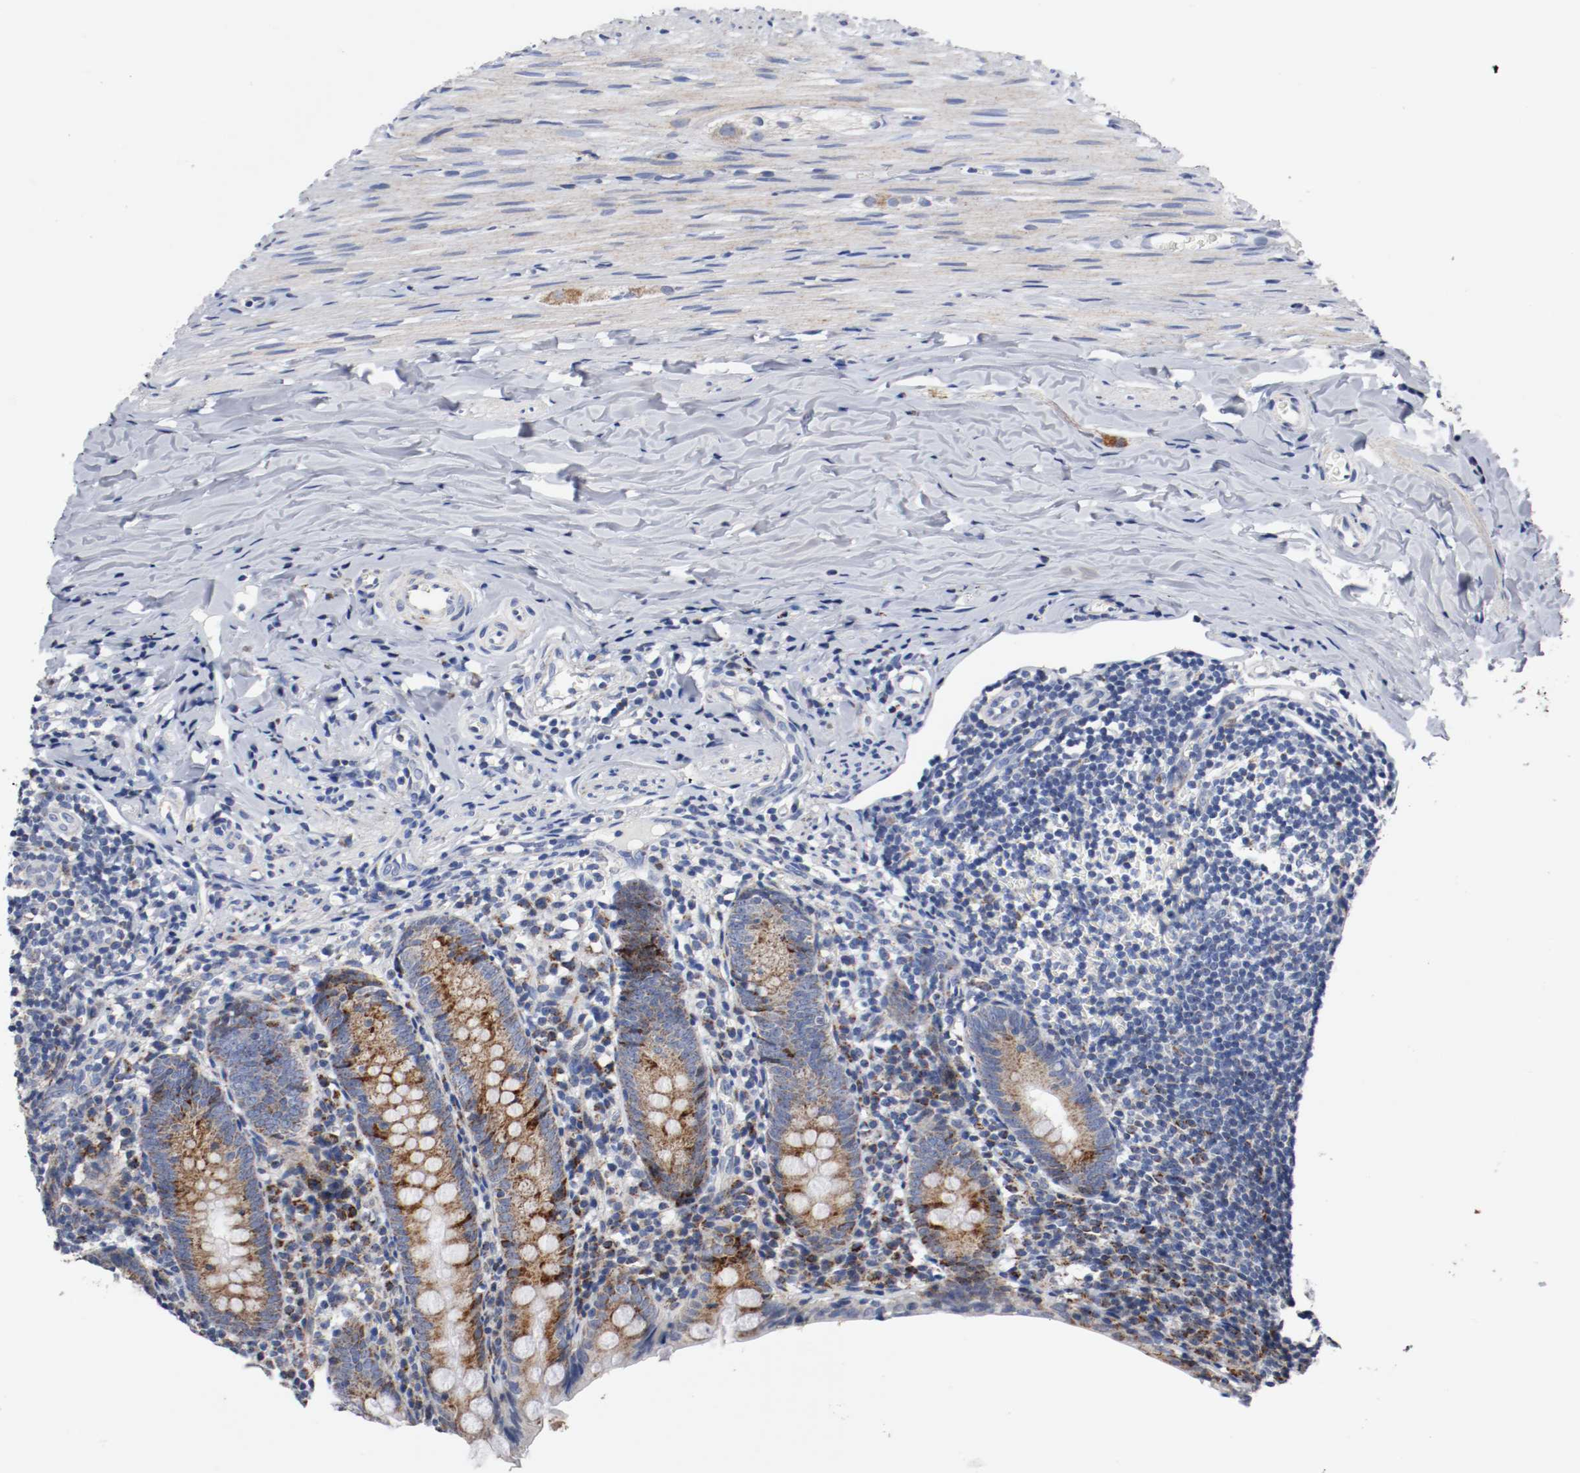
{"staining": {"intensity": "strong", "quantity": ">75%", "location": "cytoplasmic/membranous"}, "tissue": "appendix", "cell_type": "Glandular cells", "image_type": "normal", "snomed": [{"axis": "morphology", "description": "Normal tissue, NOS"}, {"axis": "topography", "description": "Appendix"}], "caption": "Immunohistochemical staining of benign human appendix exhibits >75% levels of strong cytoplasmic/membranous protein staining in about >75% of glandular cells.", "gene": "TUBD1", "patient": {"sex": "female", "age": 10}}